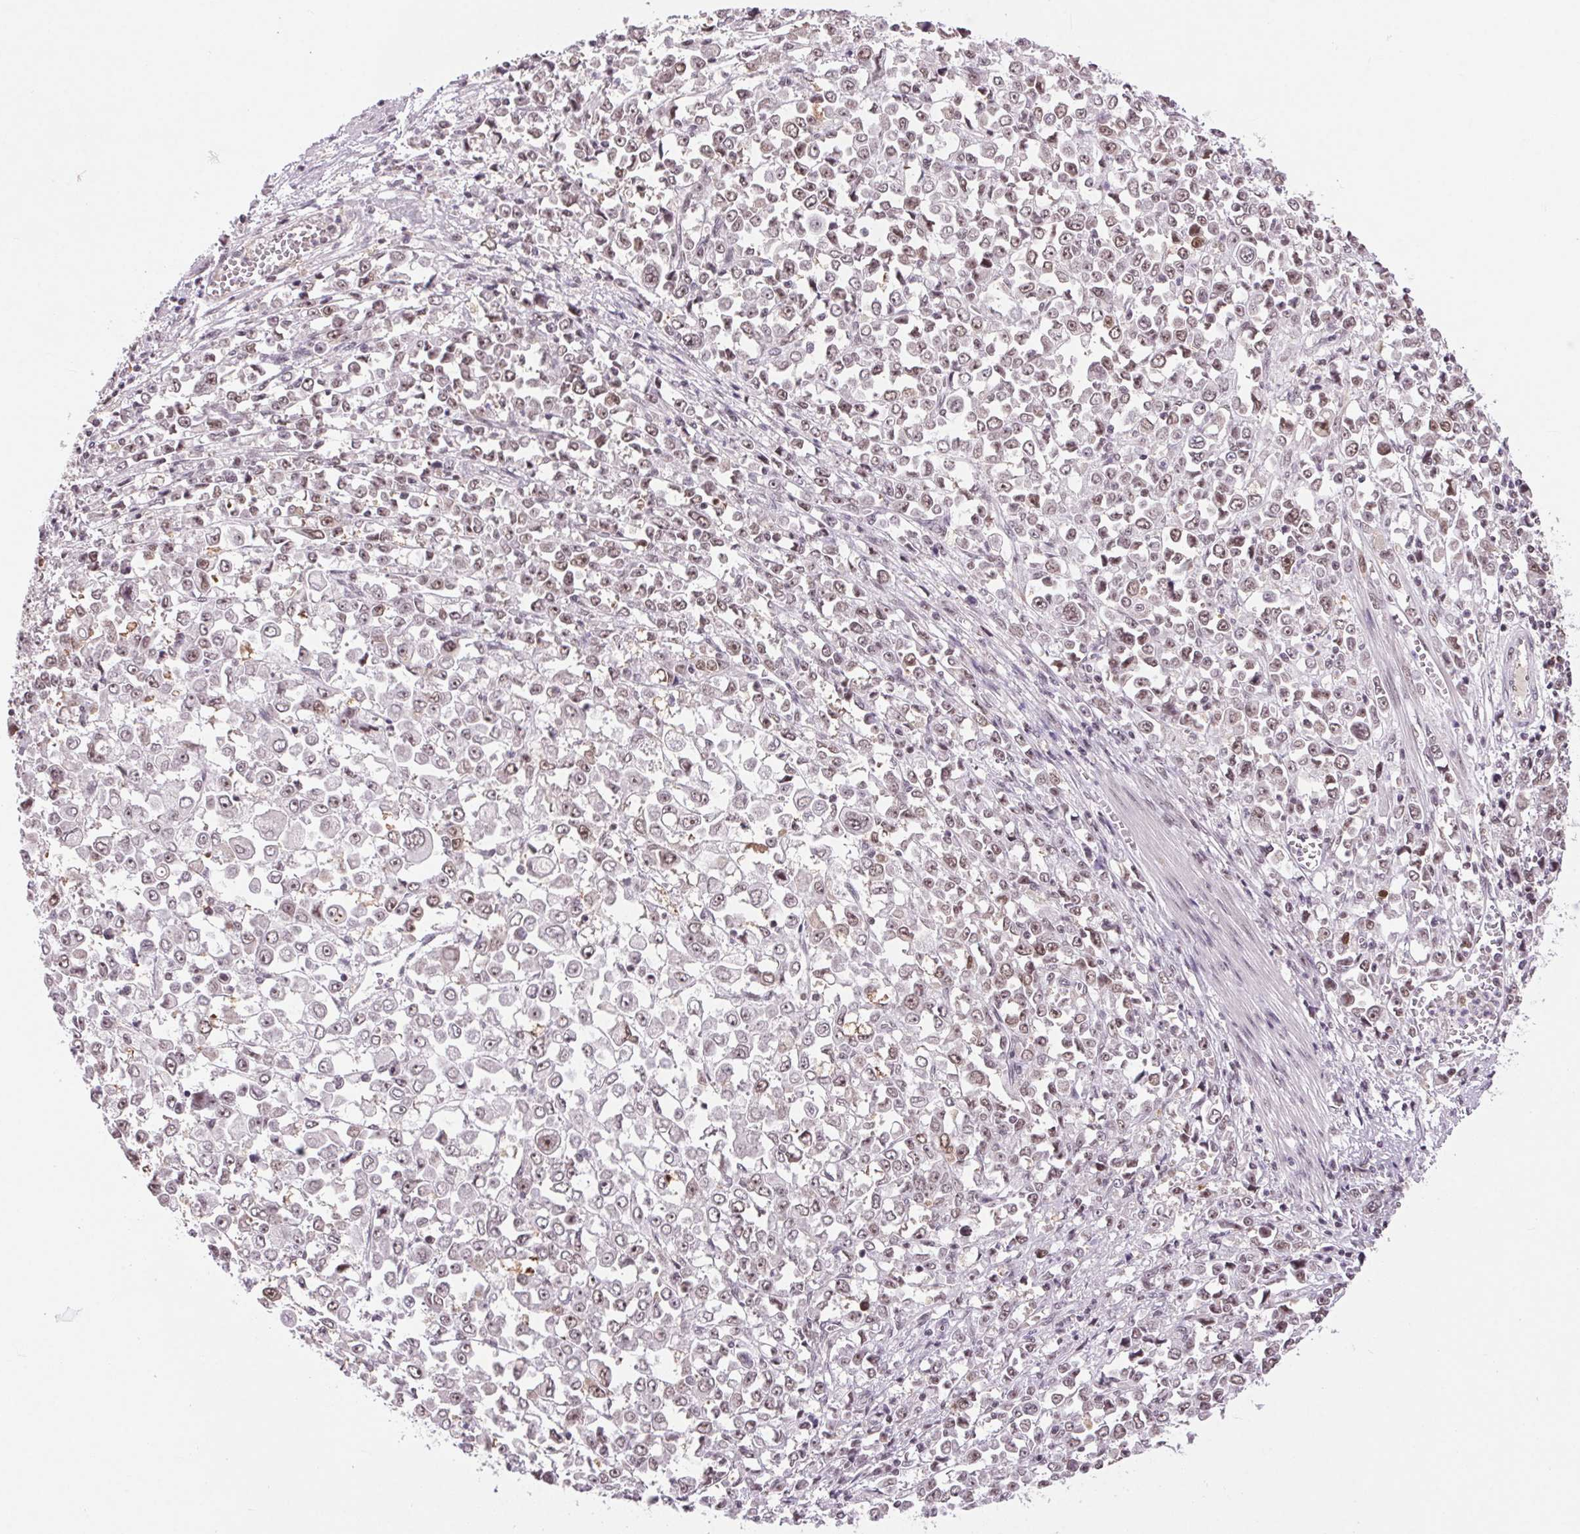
{"staining": {"intensity": "weak", "quantity": "<25%", "location": "nuclear"}, "tissue": "stomach cancer", "cell_type": "Tumor cells", "image_type": "cancer", "snomed": [{"axis": "morphology", "description": "Adenocarcinoma, NOS"}, {"axis": "topography", "description": "Stomach, upper"}], "caption": "This is an IHC image of stomach cancer (adenocarcinoma). There is no positivity in tumor cells.", "gene": "CD2BP2", "patient": {"sex": "male", "age": 70}}